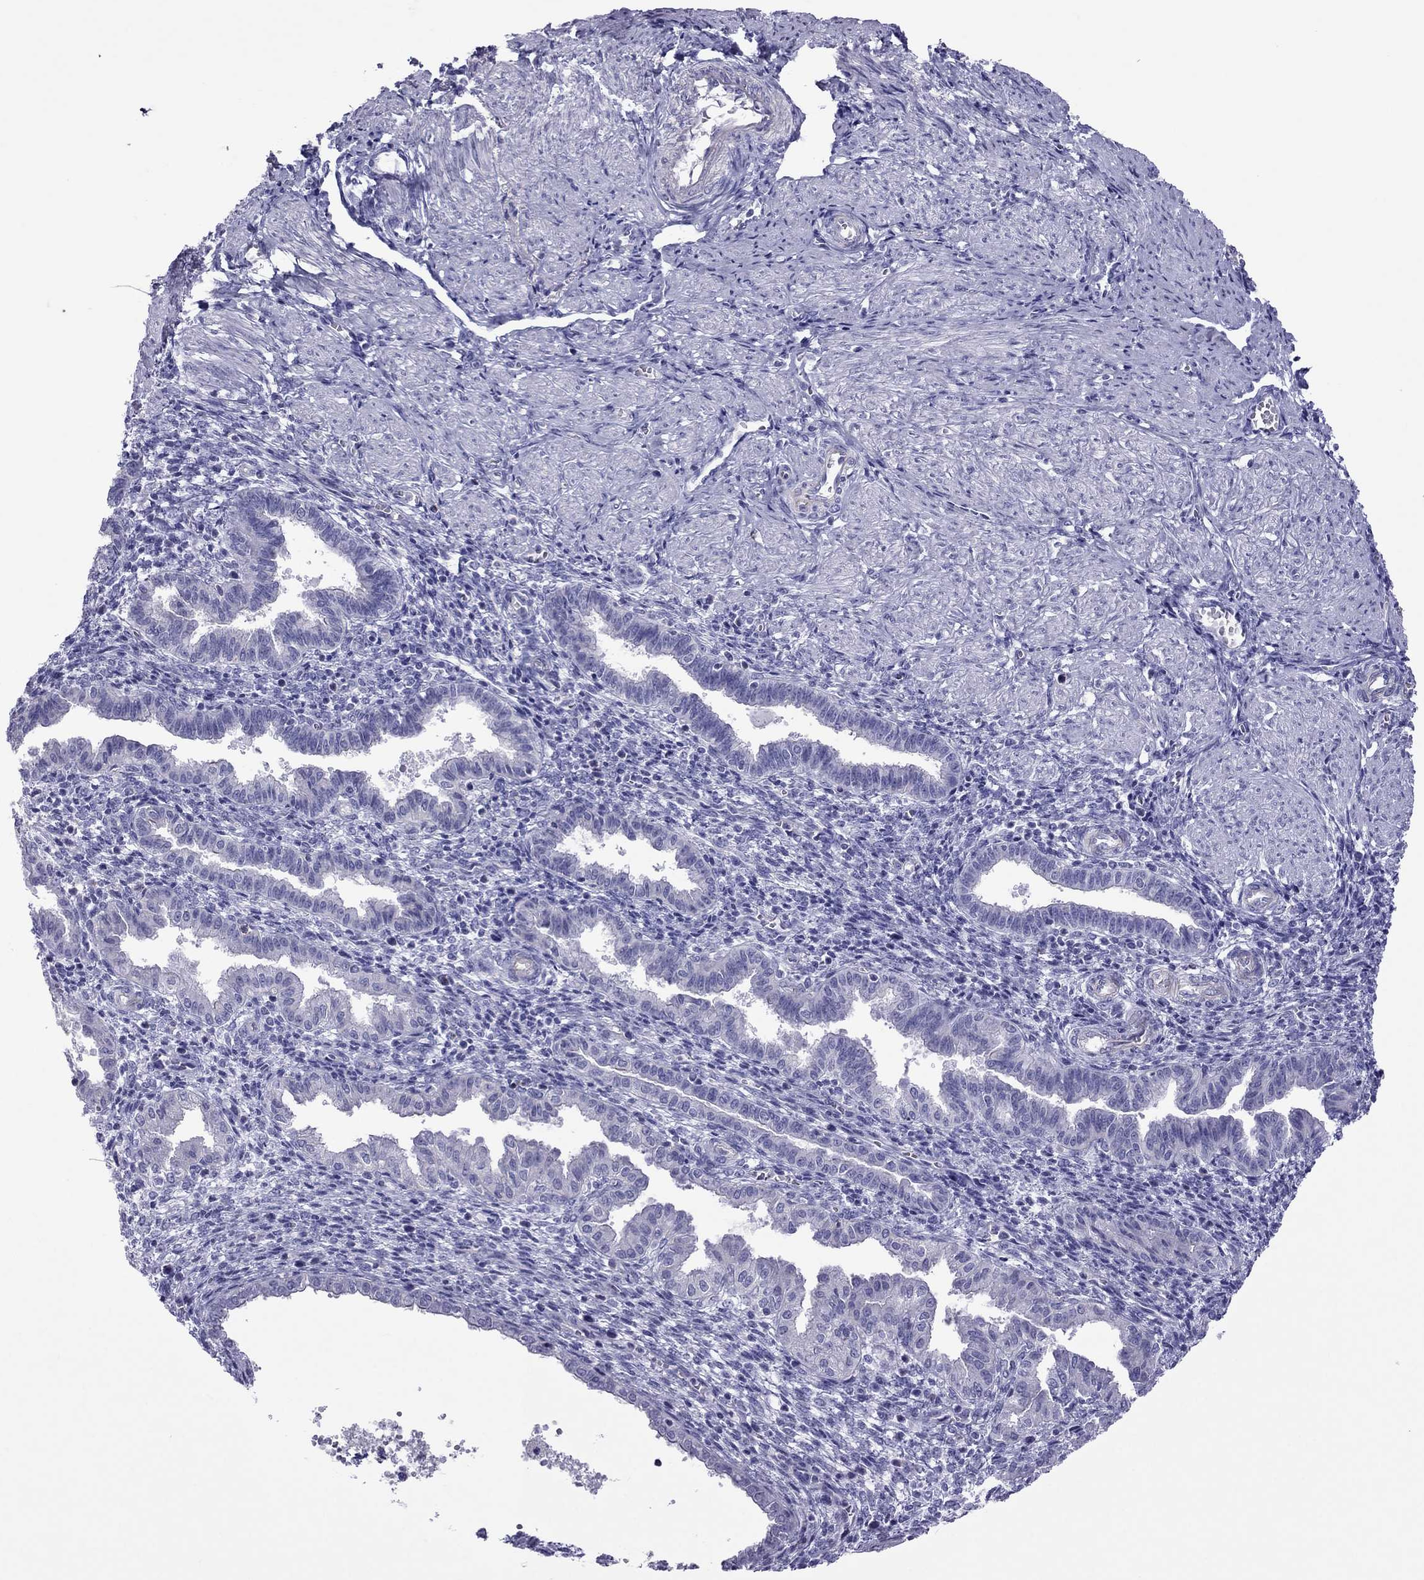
{"staining": {"intensity": "negative", "quantity": "none", "location": "none"}, "tissue": "endometrium", "cell_type": "Cells in endometrial stroma", "image_type": "normal", "snomed": [{"axis": "morphology", "description": "Normal tissue, NOS"}, {"axis": "topography", "description": "Endometrium"}], "caption": "DAB (3,3'-diaminobenzidine) immunohistochemical staining of unremarkable human endometrium exhibits no significant staining in cells in endometrial stroma.", "gene": "MYL11", "patient": {"sex": "female", "age": 37}}